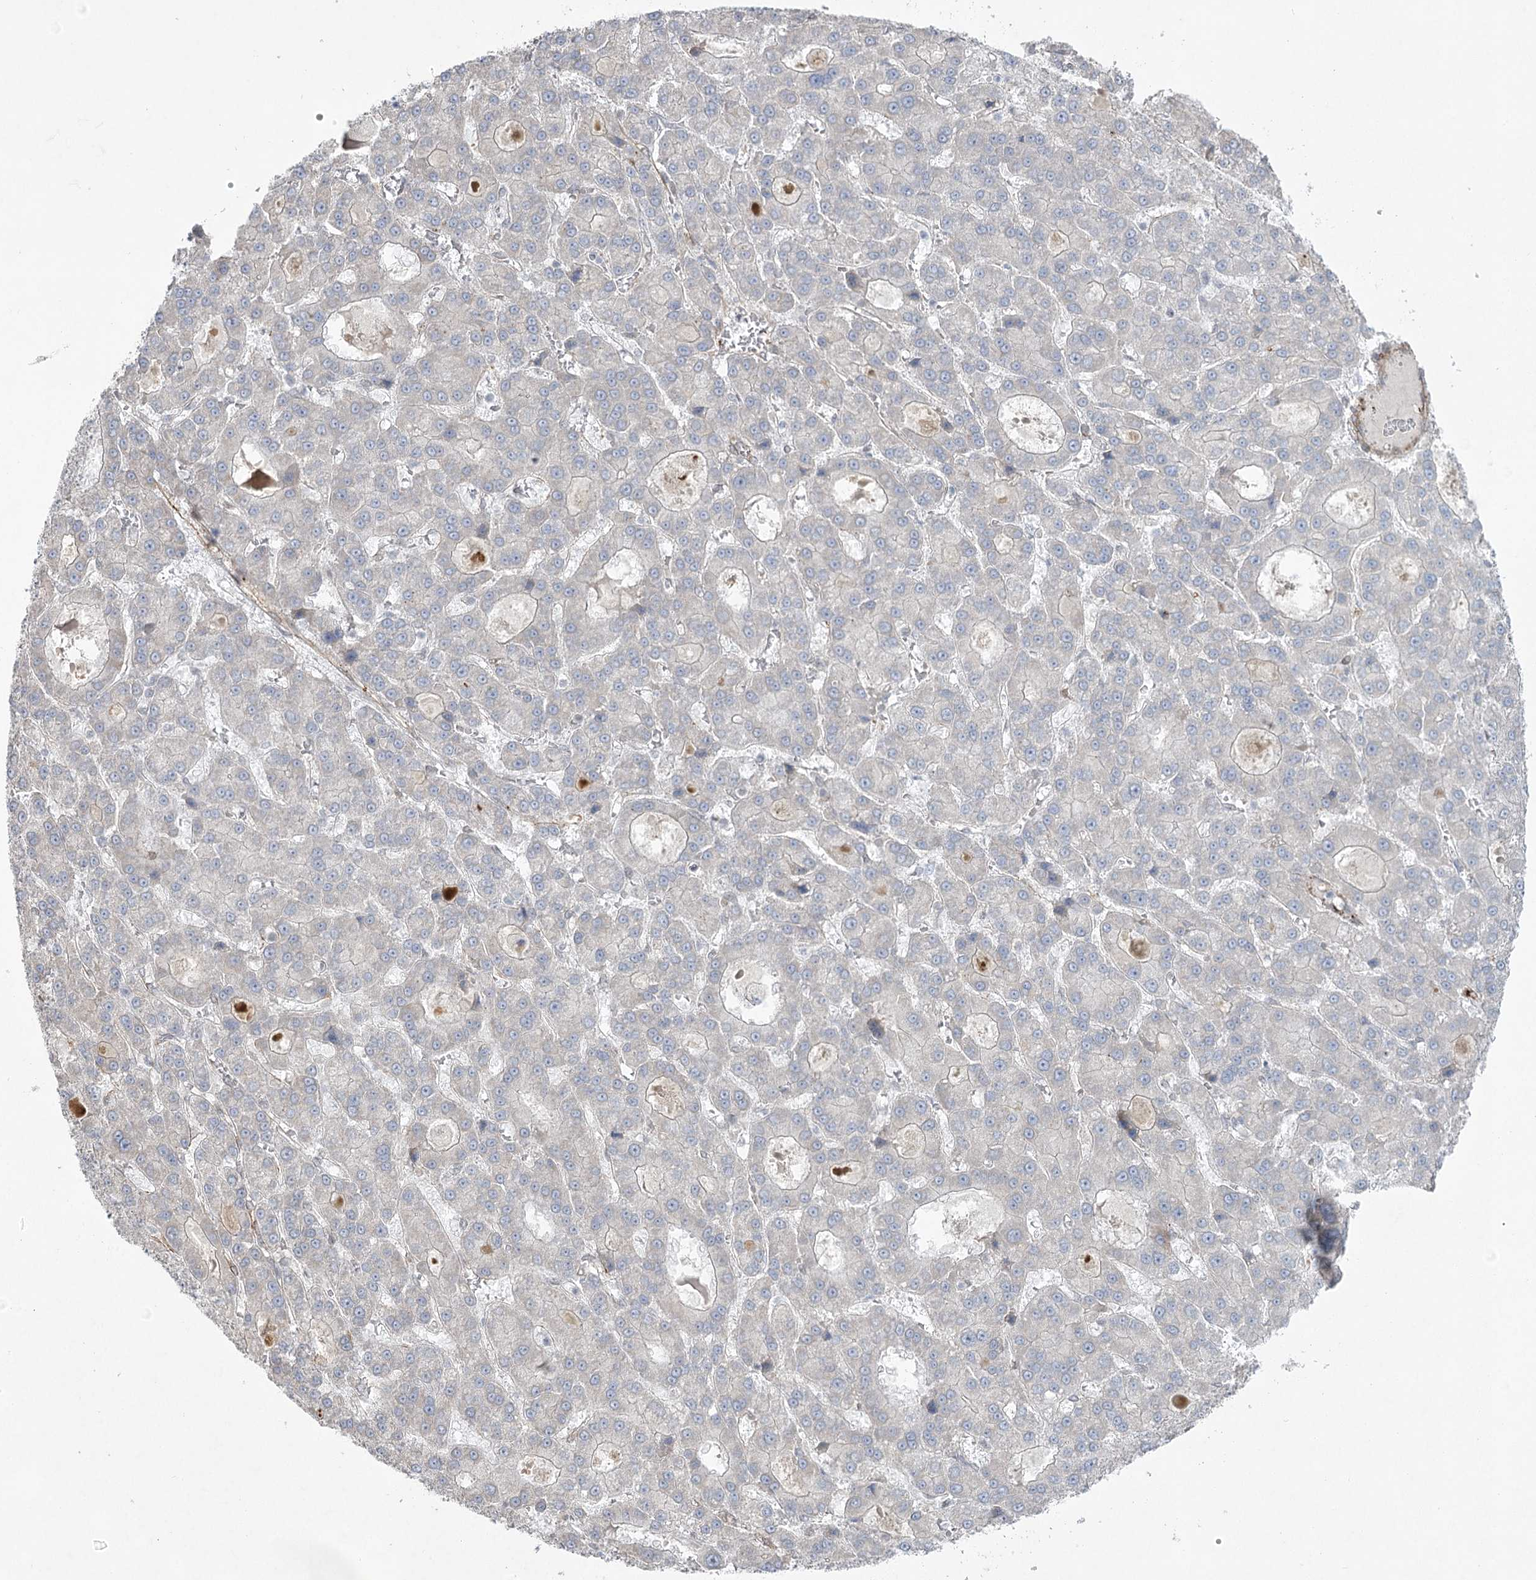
{"staining": {"intensity": "negative", "quantity": "none", "location": "none"}, "tissue": "liver cancer", "cell_type": "Tumor cells", "image_type": "cancer", "snomed": [{"axis": "morphology", "description": "Carcinoma, Hepatocellular, NOS"}, {"axis": "topography", "description": "Liver"}], "caption": "IHC photomicrograph of liver cancer (hepatocellular carcinoma) stained for a protein (brown), which reveals no positivity in tumor cells.", "gene": "AMTN", "patient": {"sex": "male", "age": 70}}